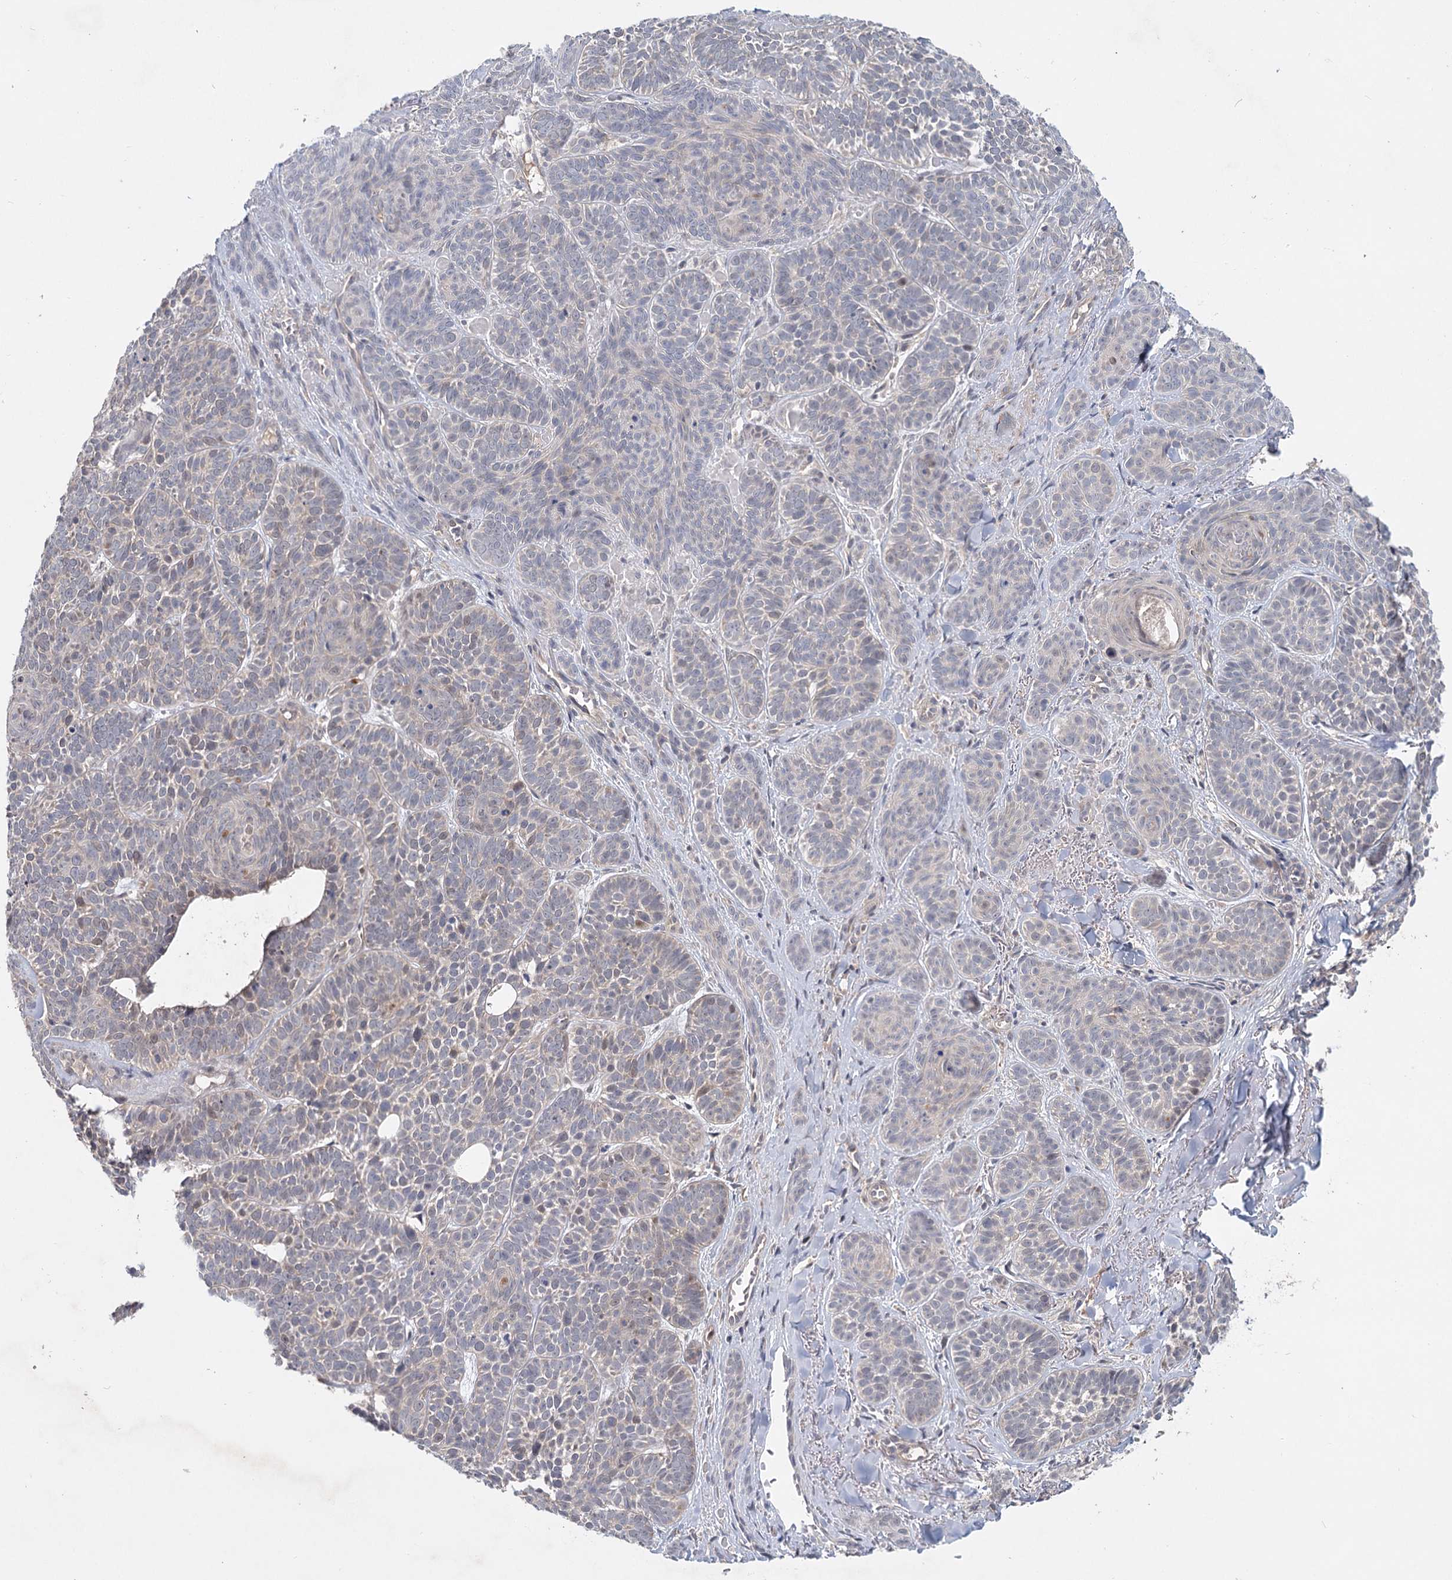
{"staining": {"intensity": "weak", "quantity": "<25%", "location": "cytoplasmic/membranous"}, "tissue": "skin cancer", "cell_type": "Tumor cells", "image_type": "cancer", "snomed": [{"axis": "morphology", "description": "Basal cell carcinoma"}, {"axis": "topography", "description": "Skin"}], "caption": "Photomicrograph shows no significant protein positivity in tumor cells of basal cell carcinoma (skin).", "gene": "AP3B1", "patient": {"sex": "male", "age": 85}}